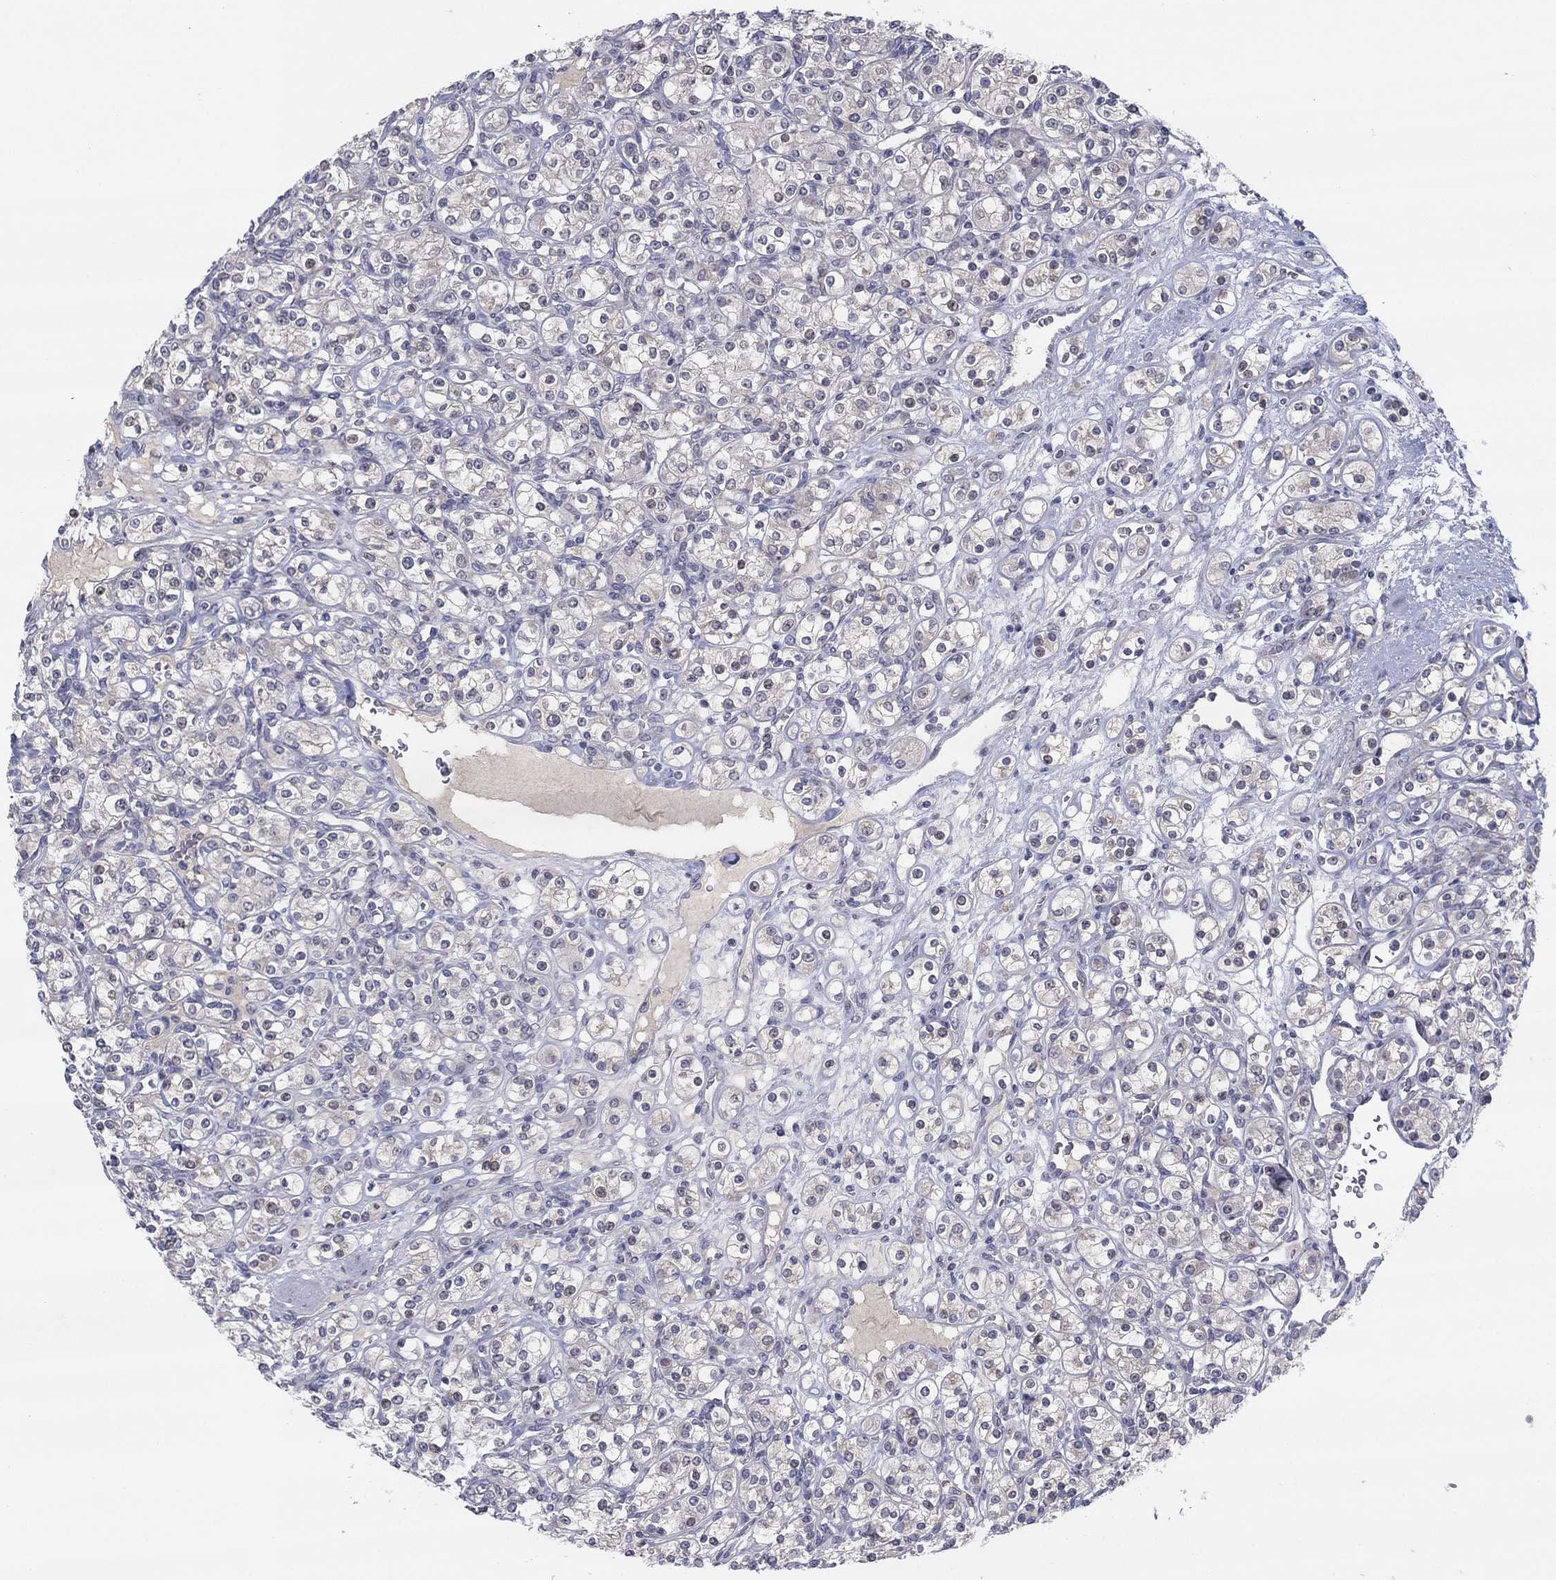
{"staining": {"intensity": "negative", "quantity": "none", "location": "none"}, "tissue": "renal cancer", "cell_type": "Tumor cells", "image_type": "cancer", "snomed": [{"axis": "morphology", "description": "Adenocarcinoma, NOS"}, {"axis": "topography", "description": "Kidney"}], "caption": "An image of human adenocarcinoma (renal) is negative for staining in tumor cells. The staining was performed using DAB to visualize the protein expression in brown, while the nuclei were stained in blue with hematoxylin (Magnification: 20x).", "gene": "AMN1", "patient": {"sex": "male", "age": 77}}